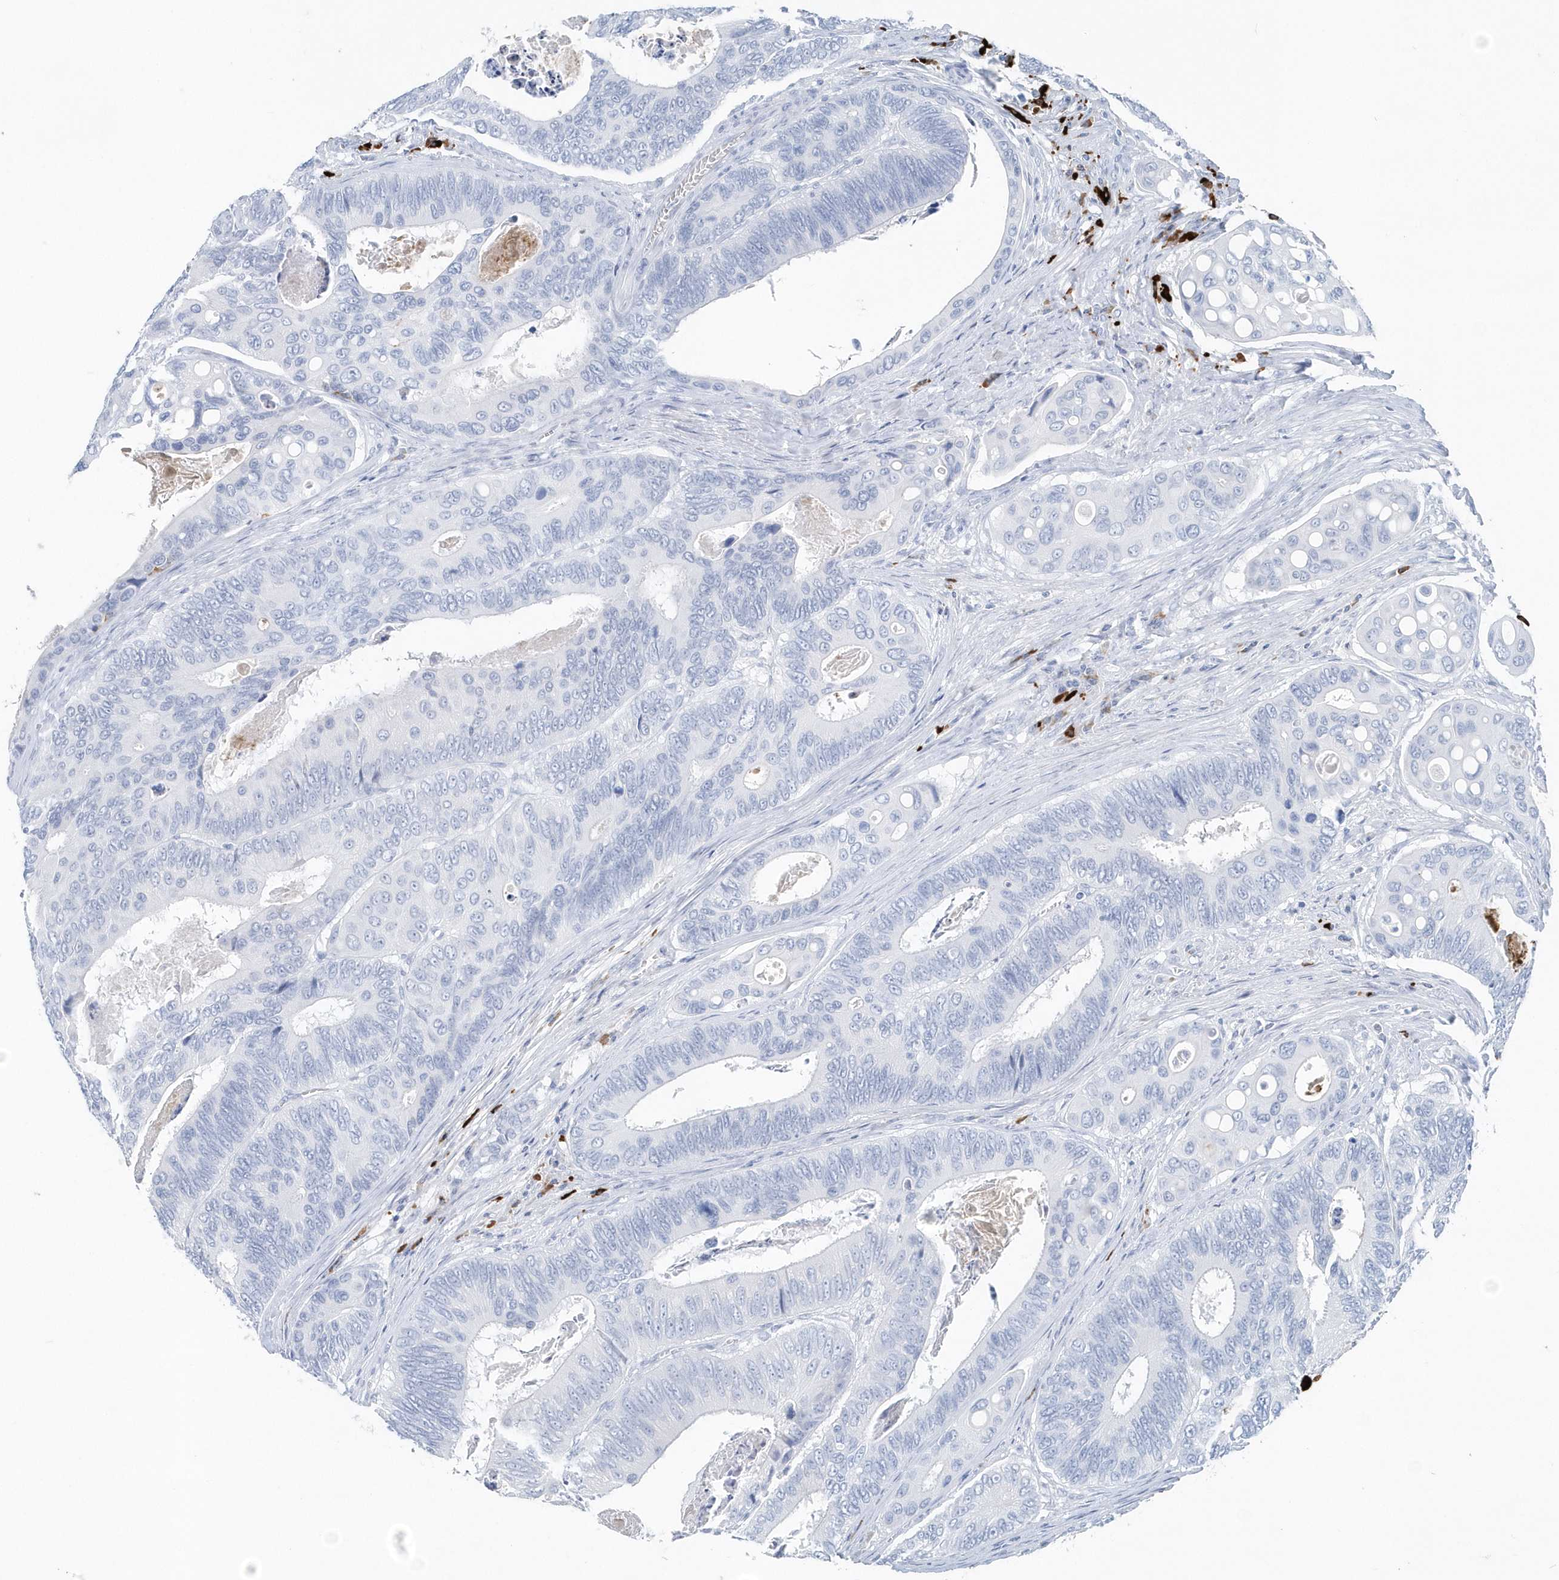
{"staining": {"intensity": "negative", "quantity": "none", "location": "none"}, "tissue": "colorectal cancer", "cell_type": "Tumor cells", "image_type": "cancer", "snomed": [{"axis": "morphology", "description": "Inflammation, NOS"}, {"axis": "morphology", "description": "Adenocarcinoma, NOS"}, {"axis": "topography", "description": "Colon"}], "caption": "Immunohistochemistry (IHC) of colorectal cancer displays no positivity in tumor cells.", "gene": "JCHAIN", "patient": {"sex": "male", "age": 72}}